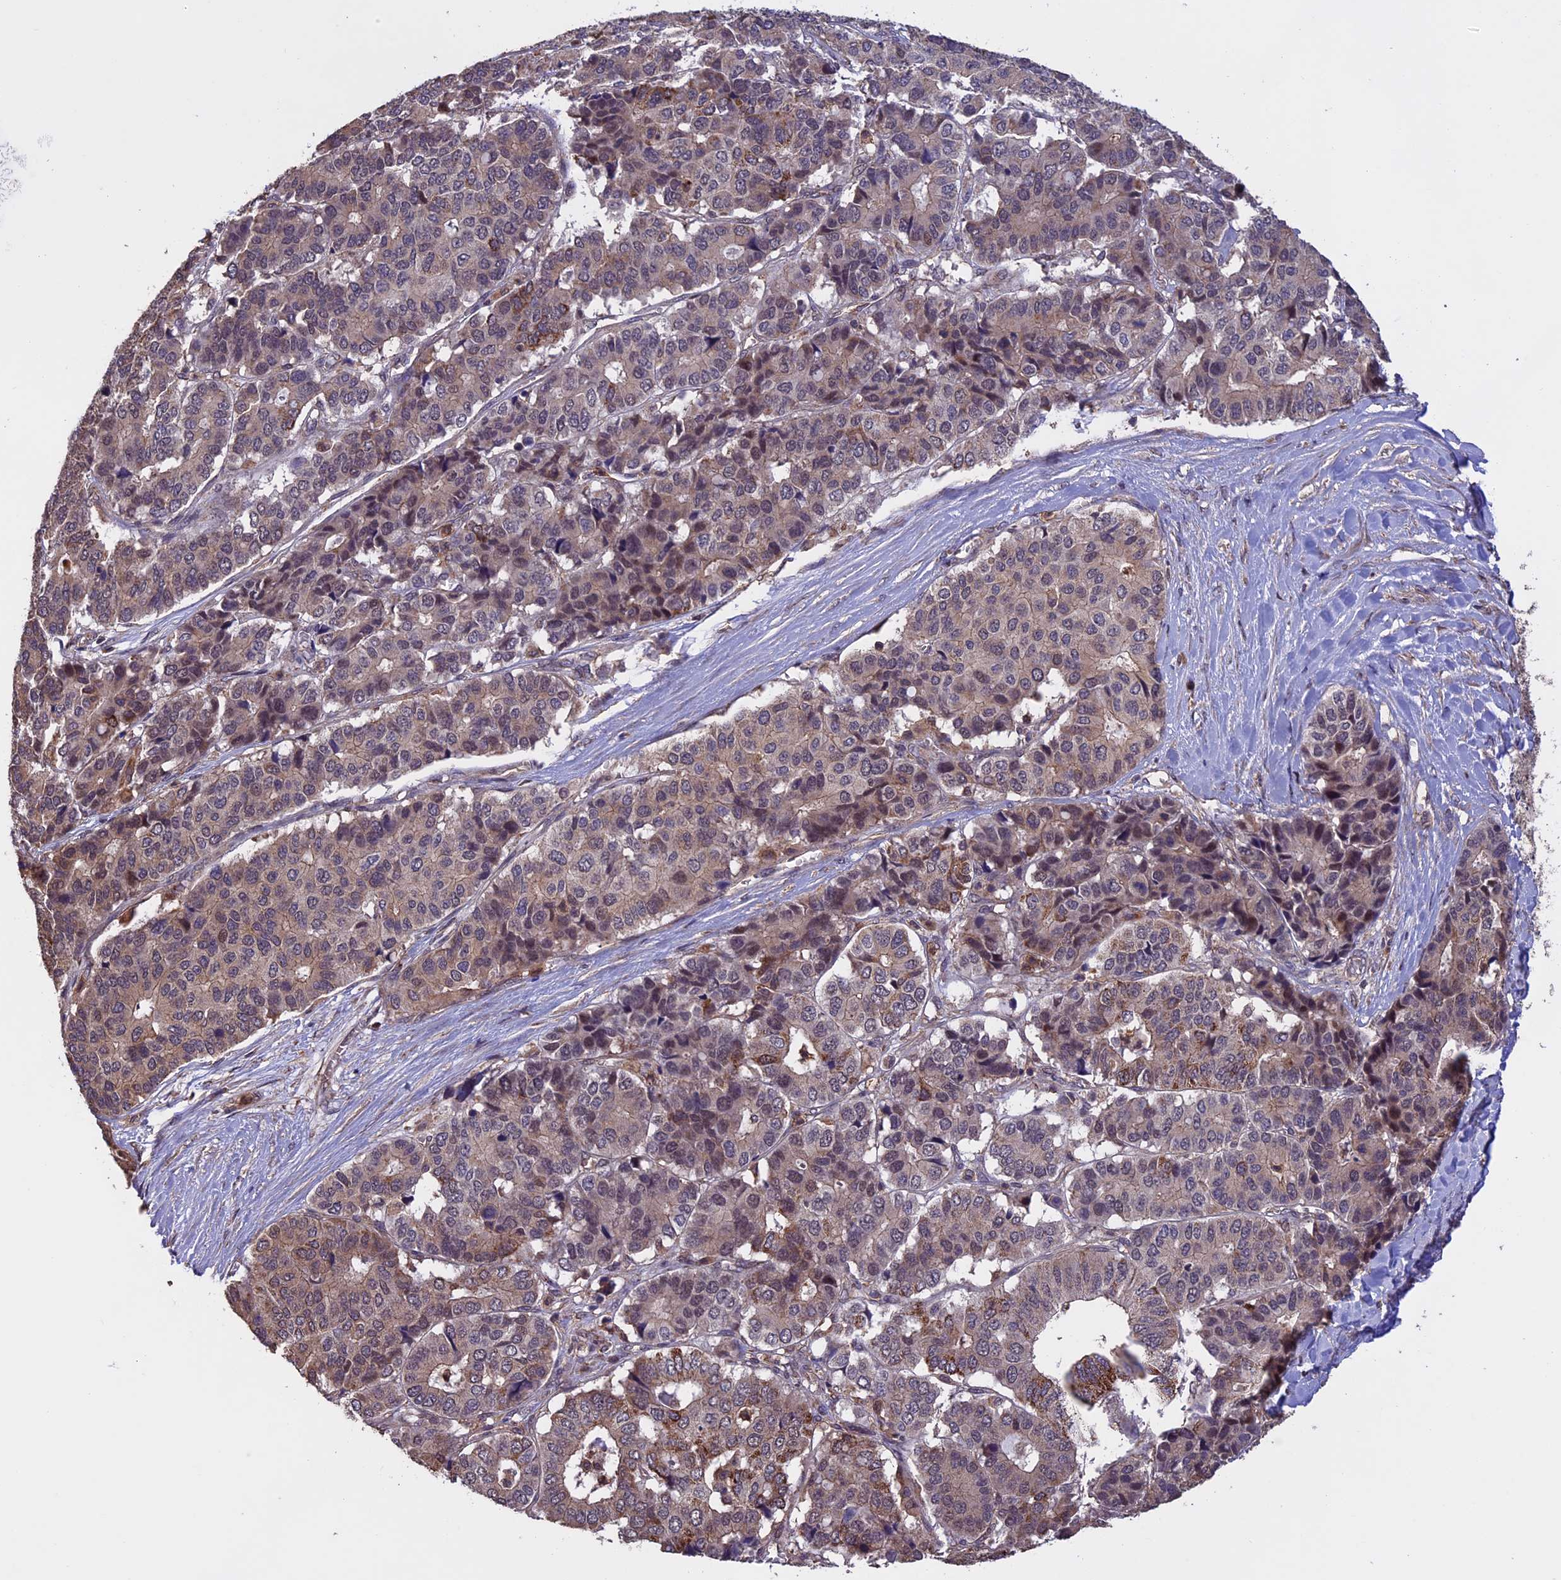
{"staining": {"intensity": "weak", "quantity": "25%-75%", "location": "cytoplasmic/membranous"}, "tissue": "pancreatic cancer", "cell_type": "Tumor cells", "image_type": "cancer", "snomed": [{"axis": "morphology", "description": "Adenocarcinoma, NOS"}, {"axis": "topography", "description": "Pancreas"}], "caption": "Adenocarcinoma (pancreatic) tissue reveals weak cytoplasmic/membranous staining in approximately 25%-75% of tumor cells", "gene": "PKD2L2", "patient": {"sex": "male", "age": 50}}